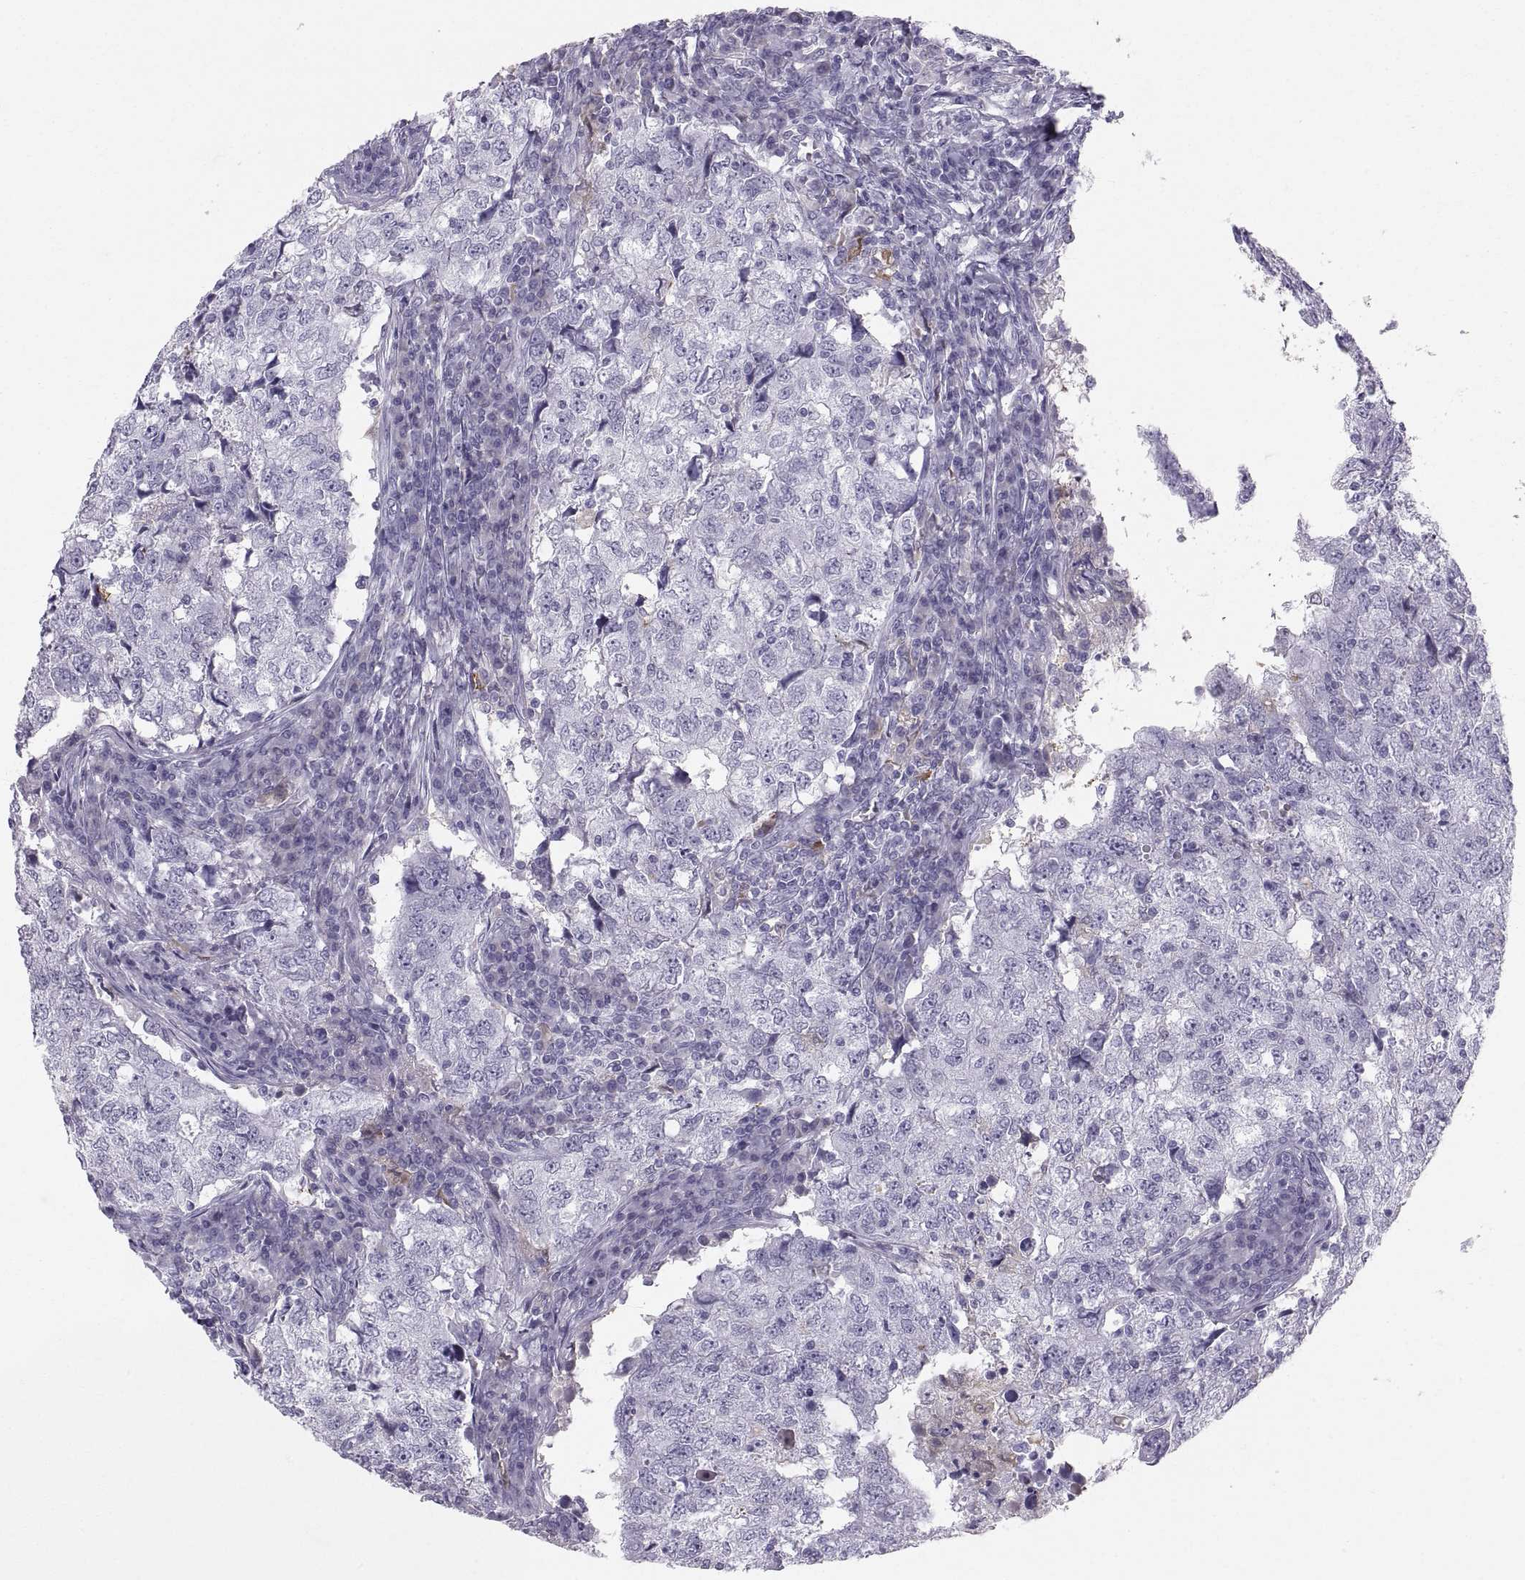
{"staining": {"intensity": "negative", "quantity": "none", "location": "none"}, "tissue": "breast cancer", "cell_type": "Tumor cells", "image_type": "cancer", "snomed": [{"axis": "morphology", "description": "Duct carcinoma"}, {"axis": "topography", "description": "Breast"}], "caption": "Tumor cells are negative for protein expression in human breast cancer. The staining is performed using DAB (3,3'-diaminobenzidine) brown chromogen with nuclei counter-stained in using hematoxylin.", "gene": "SLC22A6", "patient": {"sex": "female", "age": 30}}